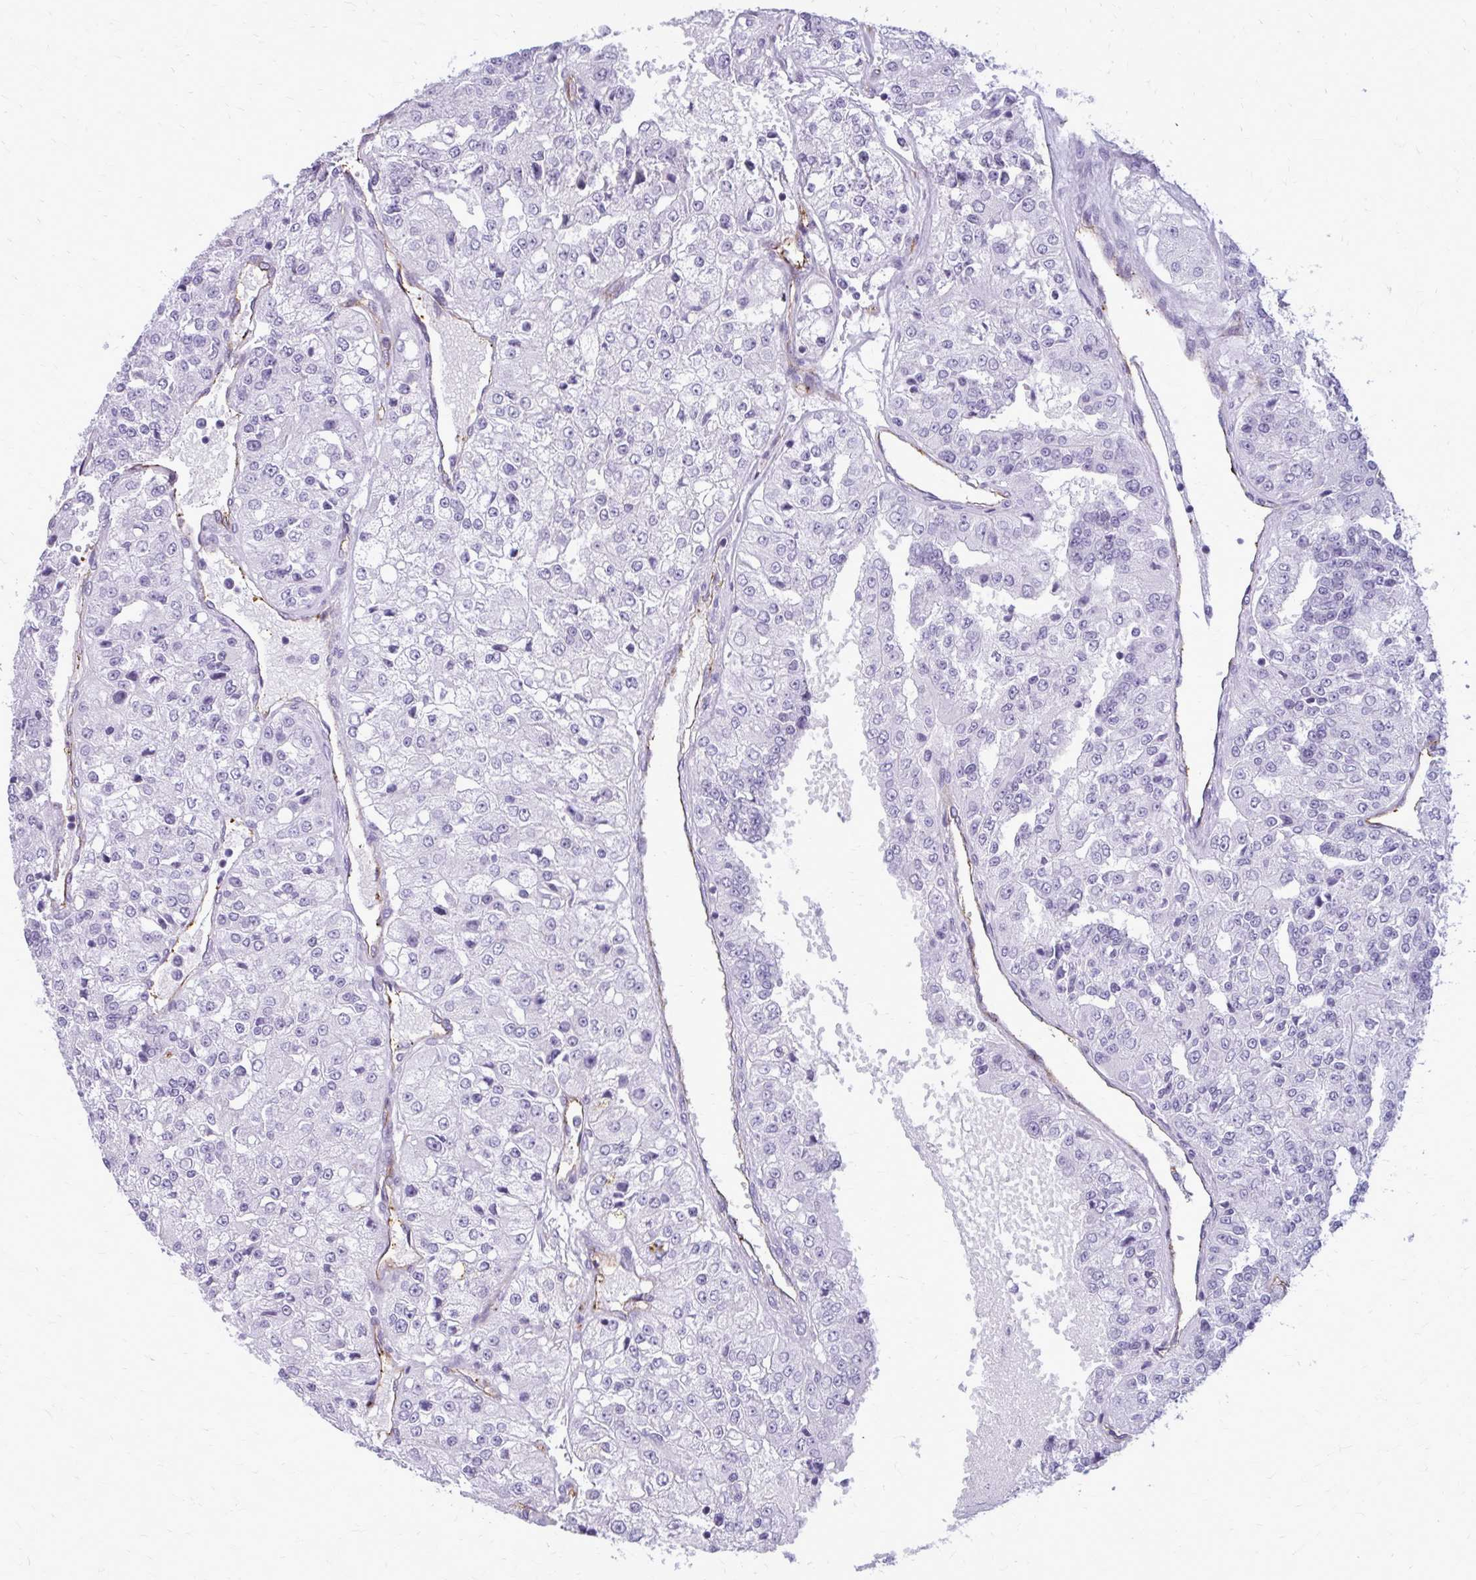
{"staining": {"intensity": "negative", "quantity": "none", "location": "none"}, "tissue": "renal cancer", "cell_type": "Tumor cells", "image_type": "cancer", "snomed": [{"axis": "morphology", "description": "Adenocarcinoma, NOS"}, {"axis": "topography", "description": "Kidney"}], "caption": "An immunohistochemistry (IHC) histopathology image of renal adenocarcinoma is shown. There is no staining in tumor cells of renal adenocarcinoma. Brightfield microscopy of IHC stained with DAB (brown) and hematoxylin (blue), captured at high magnification.", "gene": "CASQ2", "patient": {"sex": "female", "age": 63}}